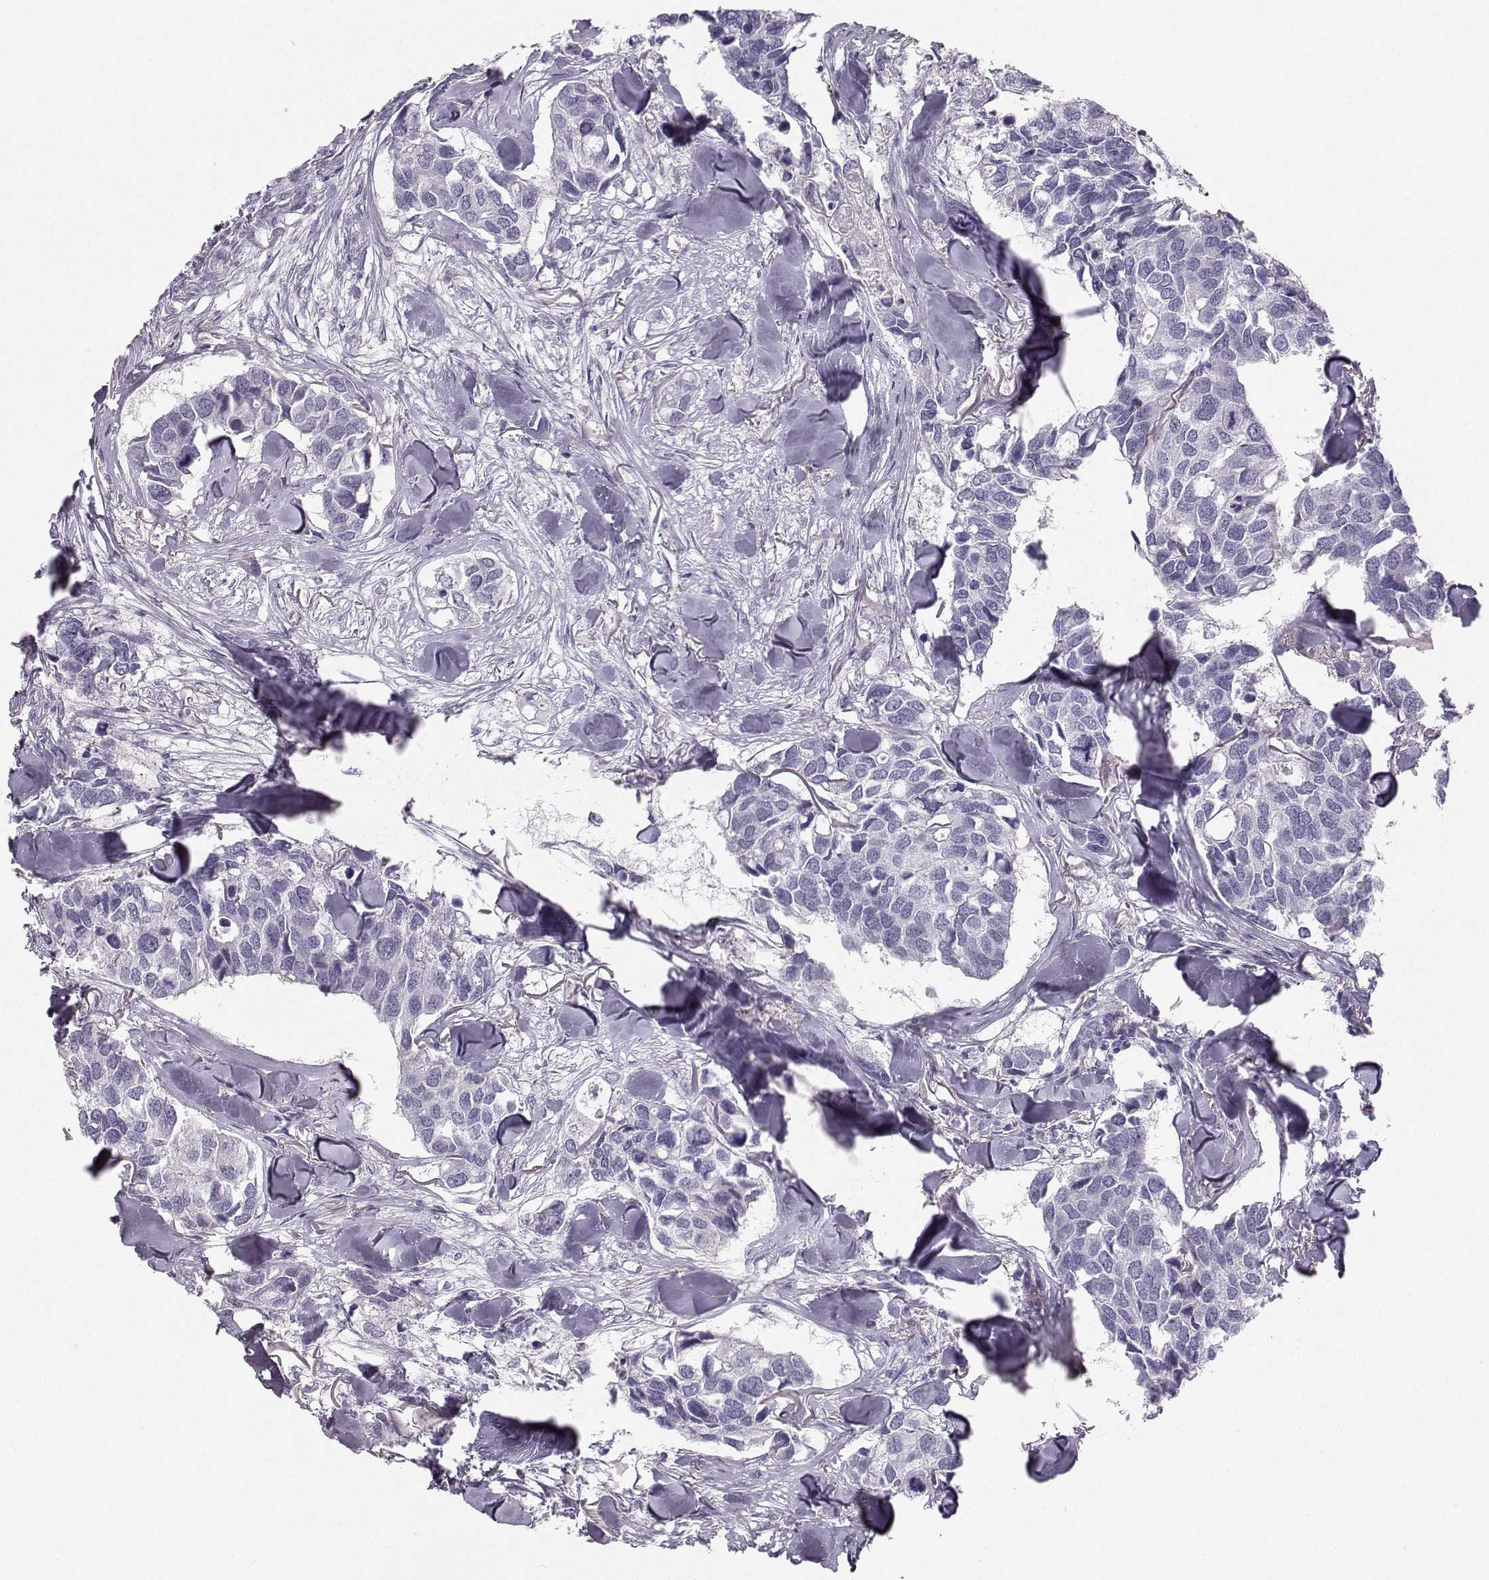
{"staining": {"intensity": "negative", "quantity": "none", "location": "none"}, "tissue": "breast cancer", "cell_type": "Tumor cells", "image_type": "cancer", "snomed": [{"axis": "morphology", "description": "Duct carcinoma"}, {"axis": "topography", "description": "Breast"}], "caption": "A photomicrograph of human breast intraductal carcinoma is negative for staining in tumor cells.", "gene": "CASR", "patient": {"sex": "female", "age": 83}}